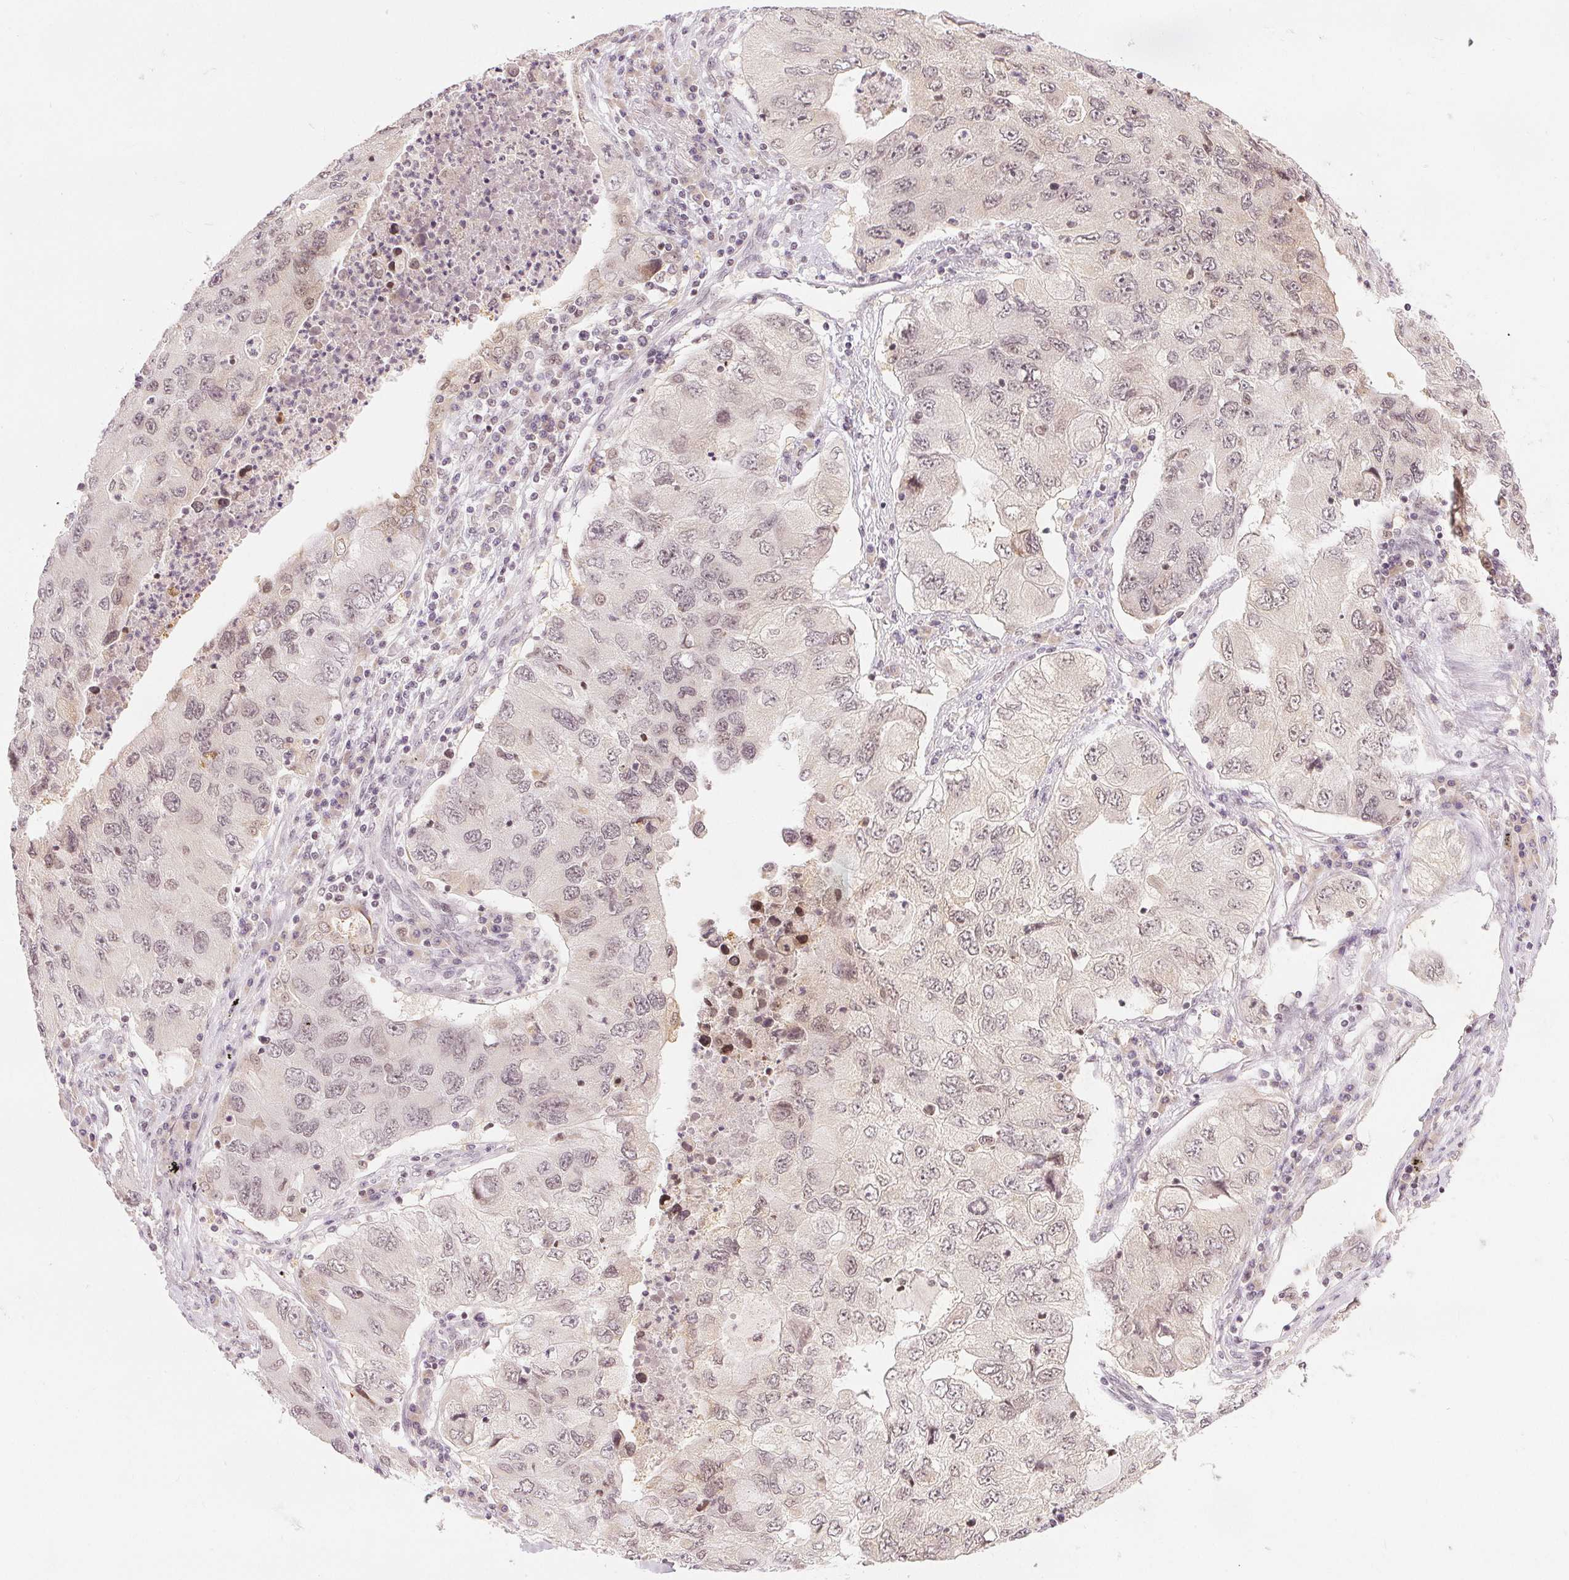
{"staining": {"intensity": "weak", "quantity": "<25%", "location": "nuclear"}, "tissue": "lung cancer", "cell_type": "Tumor cells", "image_type": "cancer", "snomed": [{"axis": "morphology", "description": "Adenocarcinoma, NOS"}, {"axis": "morphology", "description": "Adenocarcinoma, metastatic, NOS"}, {"axis": "topography", "description": "Lymph node"}, {"axis": "topography", "description": "Lung"}], "caption": "Immunohistochemistry (IHC) of human adenocarcinoma (lung) displays no staining in tumor cells.", "gene": "DEK", "patient": {"sex": "female", "age": 54}}